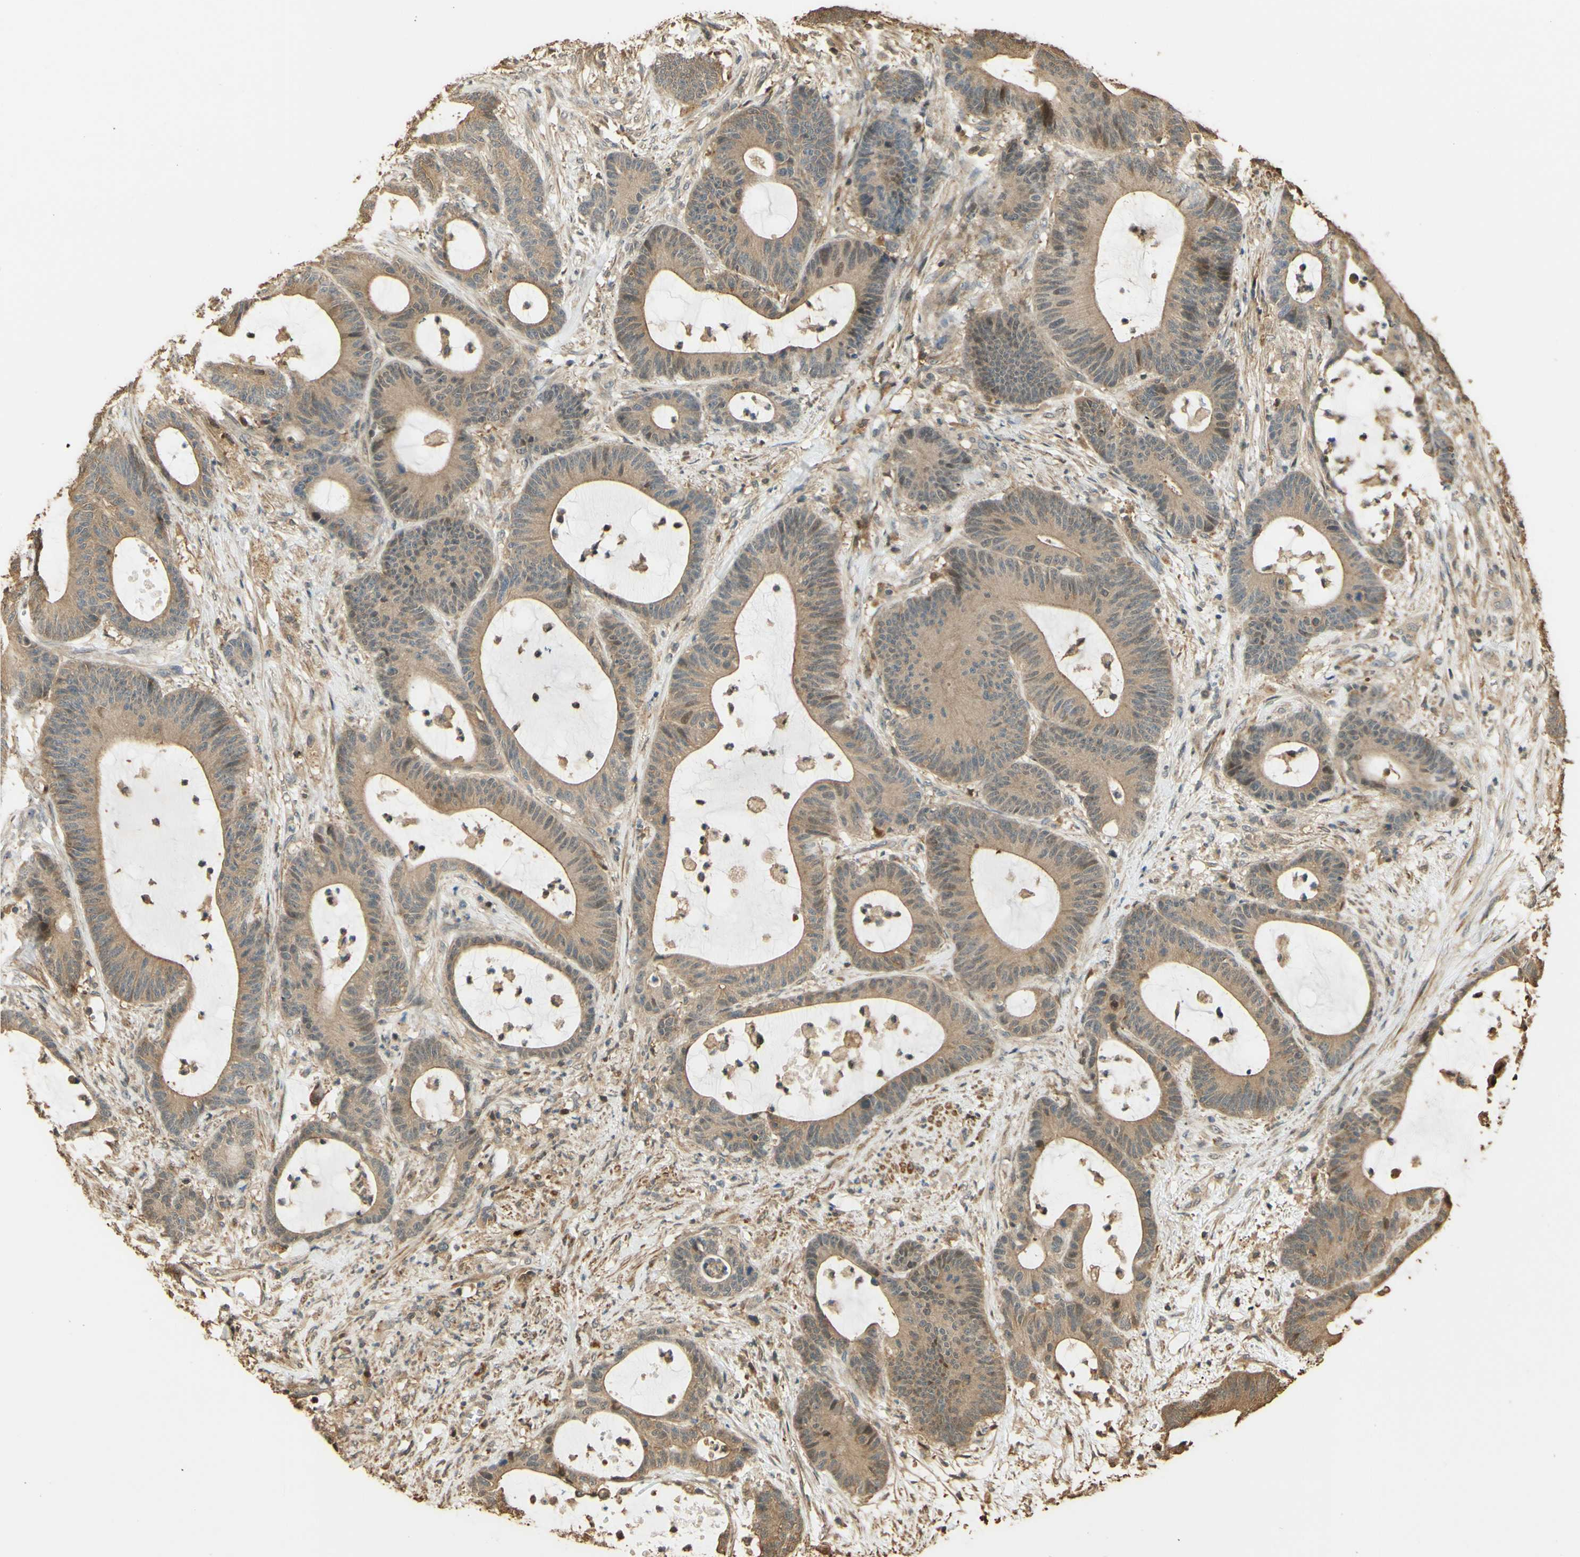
{"staining": {"intensity": "weak", "quantity": ">75%", "location": "cytoplasmic/membranous"}, "tissue": "colorectal cancer", "cell_type": "Tumor cells", "image_type": "cancer", "snomed": [{"axis": "morphology", "description": "Adenocarcinoma, NOS"}, {"axis": "topography", "description": "Colon"}], "caption": "A histopathology image of human colorectal cancer stained for a protein demonstrates weak cytoplasmic/membranous brown staining in tumor cells. Using DAB (3,3'-diaminobenzidine) (brown) and hematoxylin (blue) stains, captured at high magnification using brightfield microscopy.", "gene": "AGER", "patient": {"sex": "female", "age": 84}}